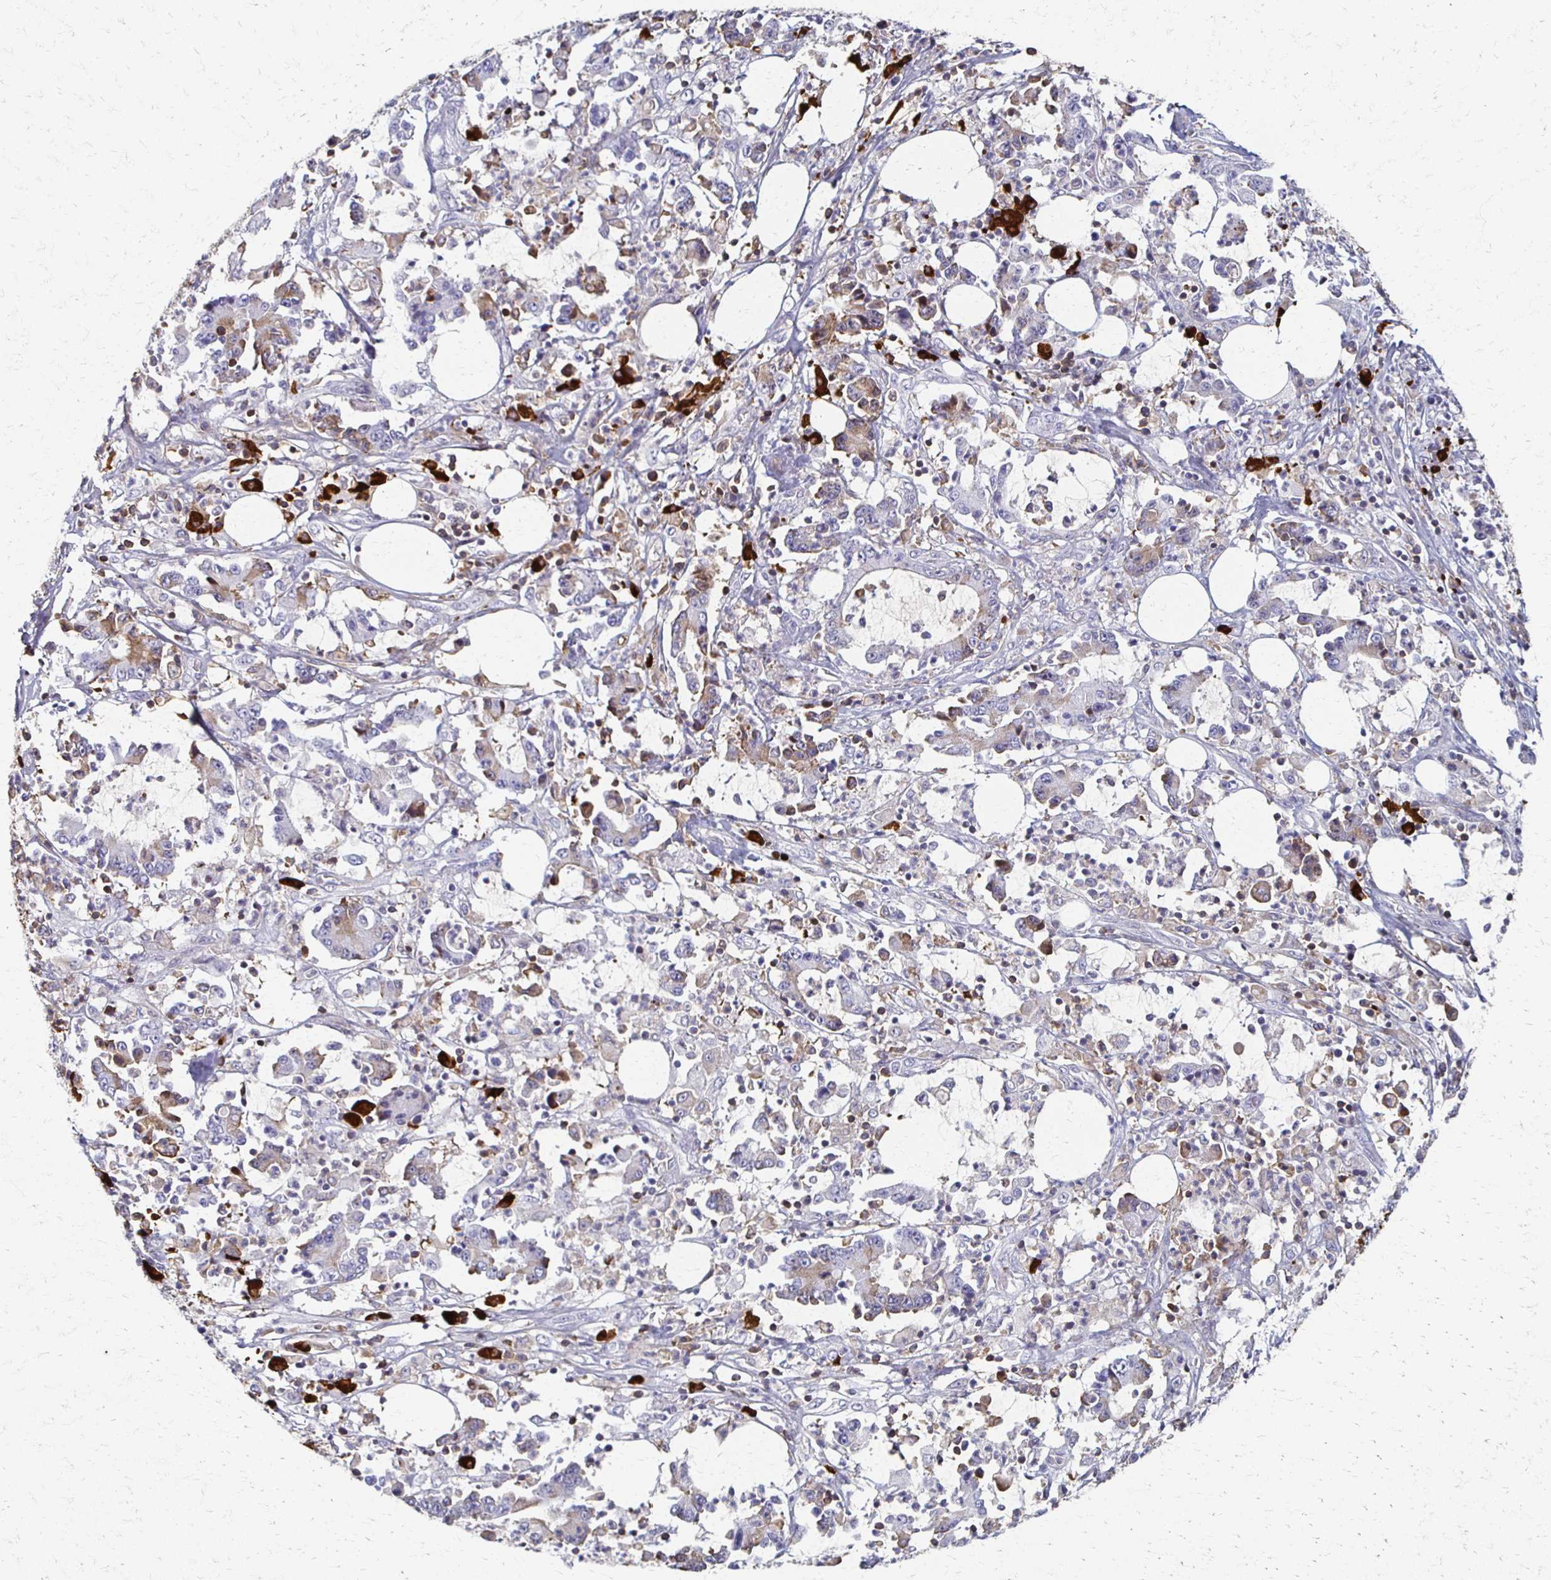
{"staining": {"intensity": "negative", "quantity": "none", "location": "none"}, "tissue": "stomach cancer", "cell_type": "Tumor cells", "image_type": "cancer", "snomed": [{"axis": "morphology", "description": "Adenocarcinoma, NOS"}, {"axis": "topography", "description": "Stomach, upper"}], "caption": "DAB immunohistochemical staining of stomach cancer (adenocarcinoma) displays no significant positivity in tumor cells.", "gene": "CXCR2", "patient": {"sex": "male", "age": 68}}